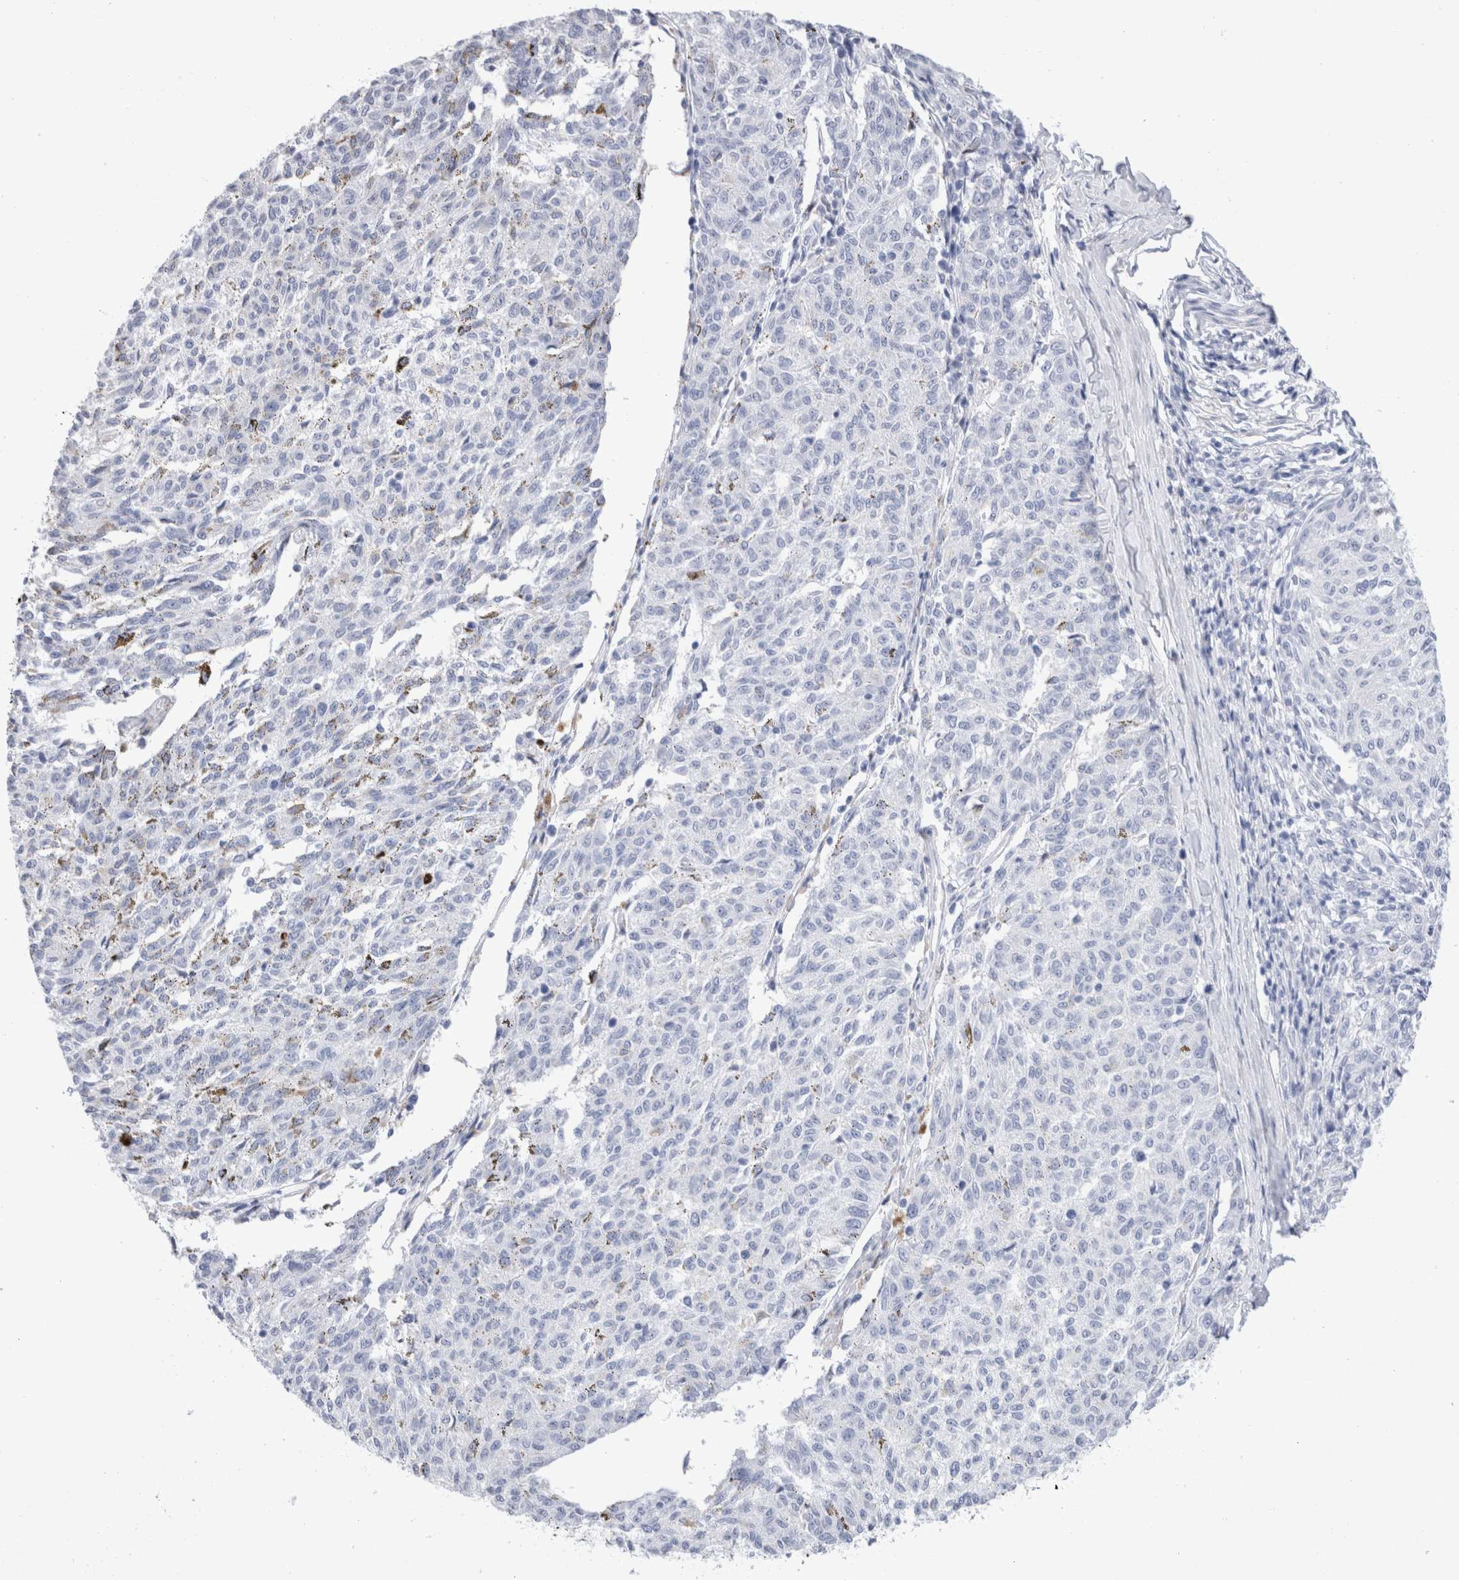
{"staining": {"intensity": "negative", "quantity": "none", "location": "none"}, "tissue": "melanoma", "cell_type": "Tumor cells", "image_type": "cancer", "snomed": [{"axis": "morphology", "description": "Malignant melanoma, NOS"}, {"axis": "topography", "description": "Skin"}], "caption": "The histopathology image demonstrates no significant staining in tumor cells of melanoma.", "gene": "SLC10A5", "patient": {"sex": "female", "age": 72}}